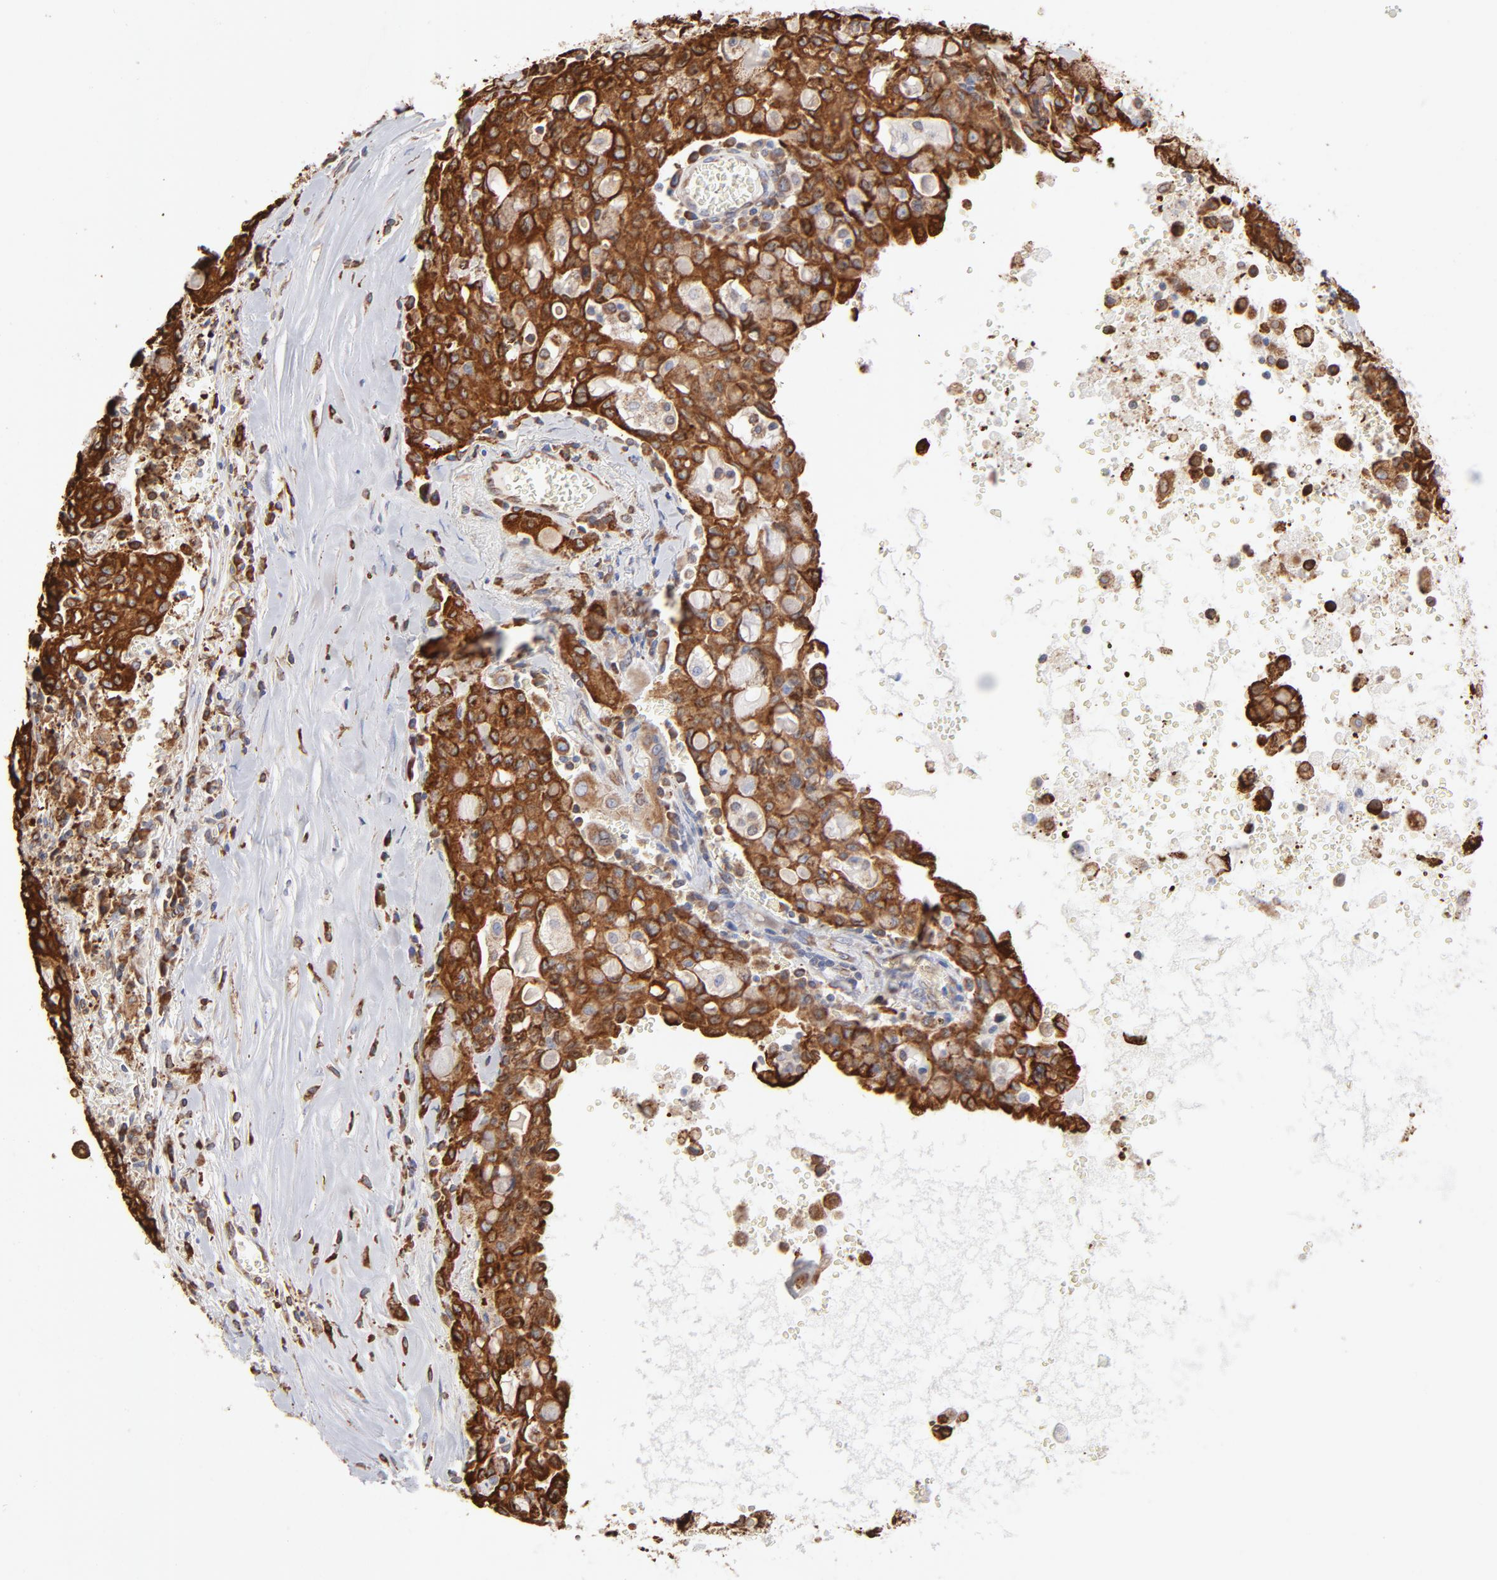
{"staining": {"intensity": "strong", "quantity": ">75%", "location": "cytoplasmic/membranous"}, "tissue": "lung cancer", "cell_type": "Tumor cells", "image_type": "cancer", "snomed": [{"axis": "morphology", "description": "Adenocarcinoma, NOS"}, {"axis": "topography", "description": "Lung"}], "caption": "Immunohistochemical staining of human lung adenocarcinoma demonstrates strong cytoplasmic/membranous protein positivity in approximately >75% of tumor cells.", "gene": "CANX", "patient": {"sex": "female", "age": 44}}